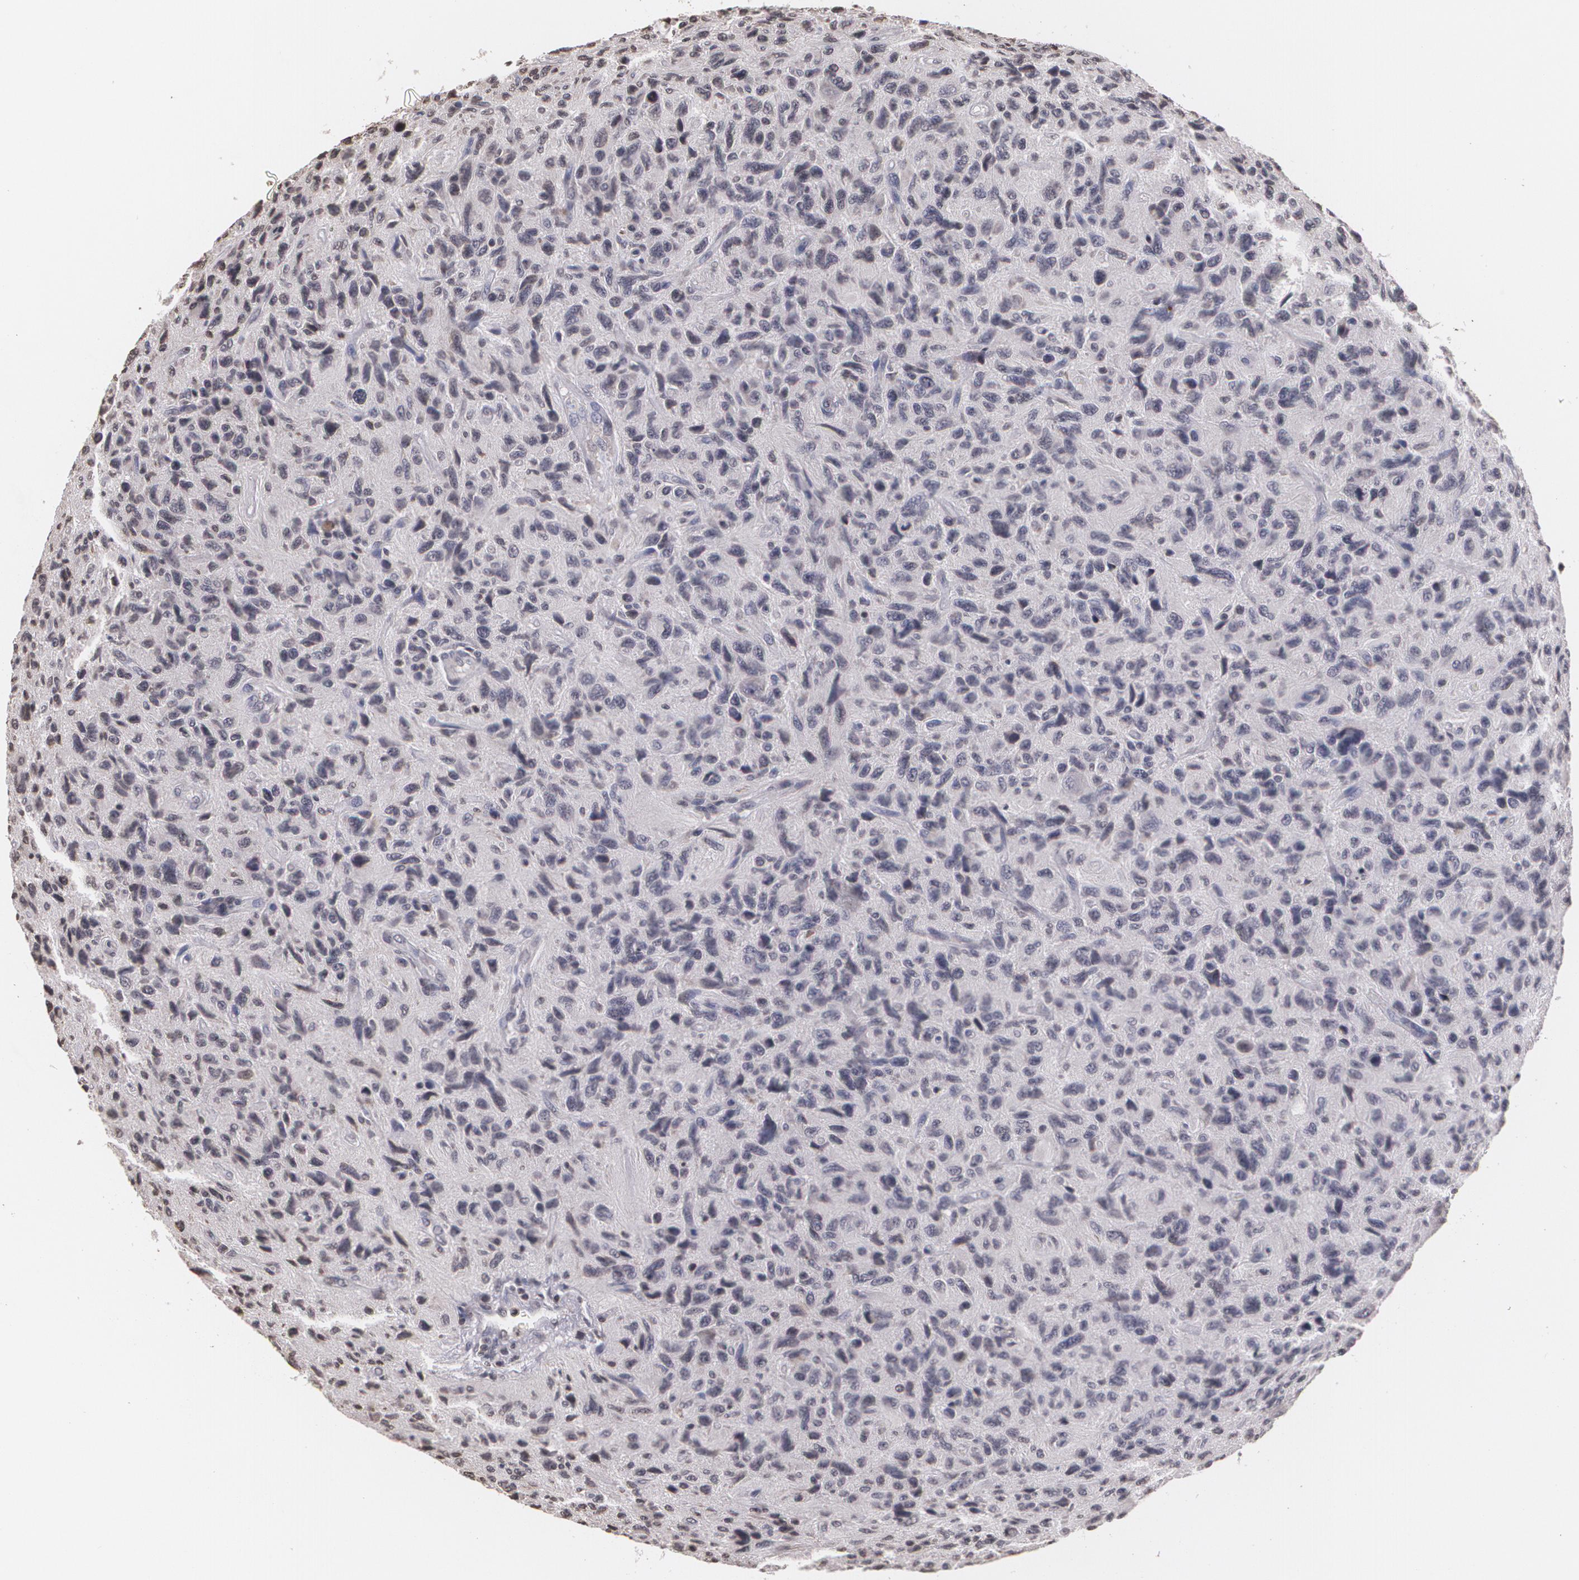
{"staining": {"intensity": "negative", "quantity": "none", "location": "none"}, "tissue": "glioma", "cell_type": "Tumor cells", "image_type": "cancer", "snomed": [{"axis": "morphology", "description": "Glioma, malignant, High grade"}, {"axis": "topography", "description": "Brain"}], "caption": "Image shows no protein staining in tumor cells of high-grade glioma (malignant) tissue.", "gene": "THRB", "patient": {"sex": "female", "age": 60}}